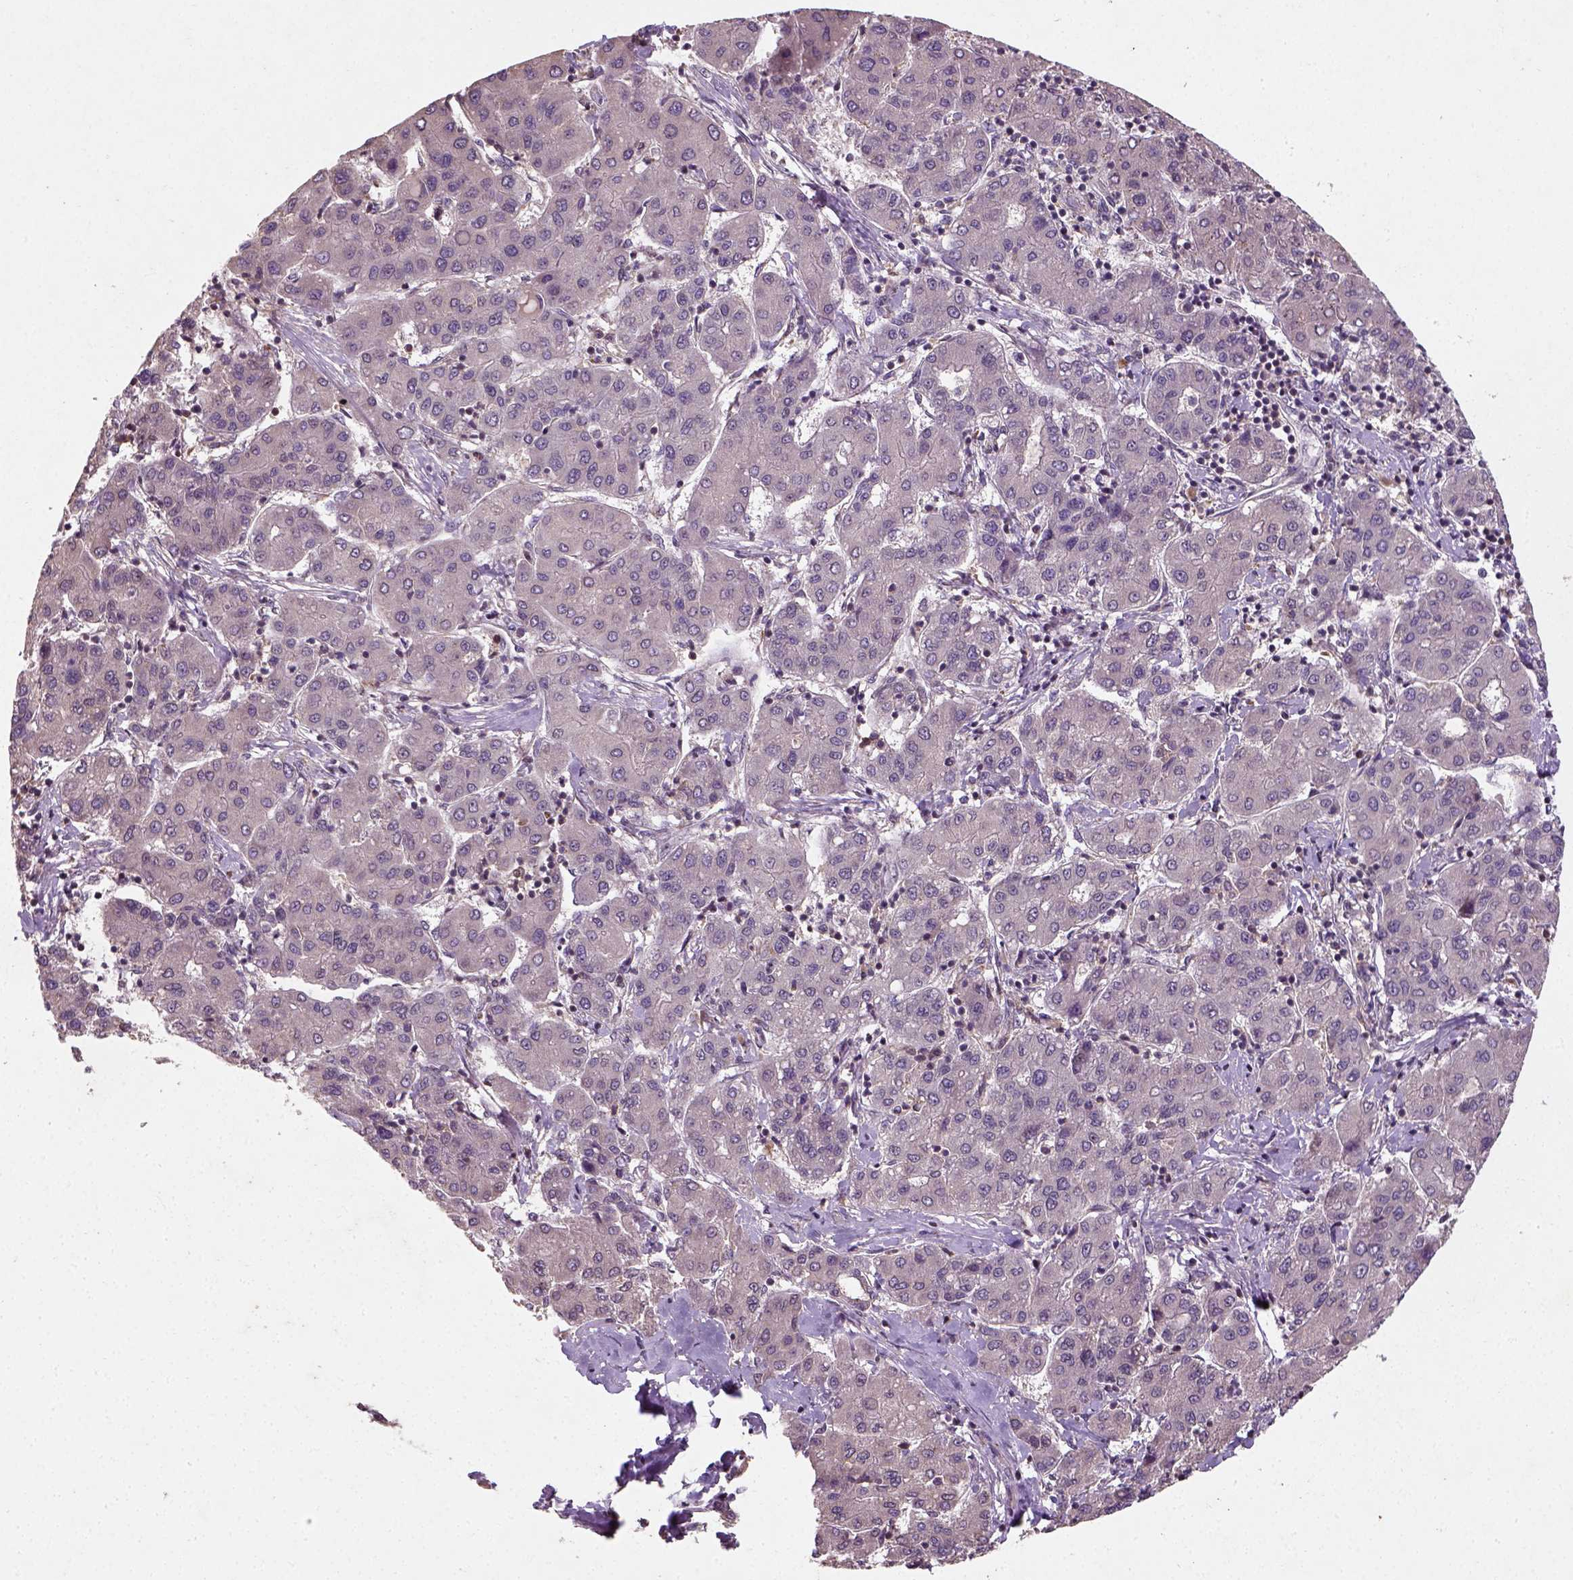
{"staining": {"intensity": "negative", "quantity": "none", "location": "none"}, "tissue": "liver cancer", "cell_type": "Tumor cells", "image_type": "cancer", "snomed": [{"axis": "morphology", "description": "Carcinoma, Hepatocellular, NOS"}, {"axis": "topography", "description": "Liver"}], "caption": "Immunohistochemistry (IHC) of liver cancer (hepatocellular carcinoma) displays no expression in tumor cells.", "gene": "CAMKK1", "patient": {"sex": "male", "age": 65}}